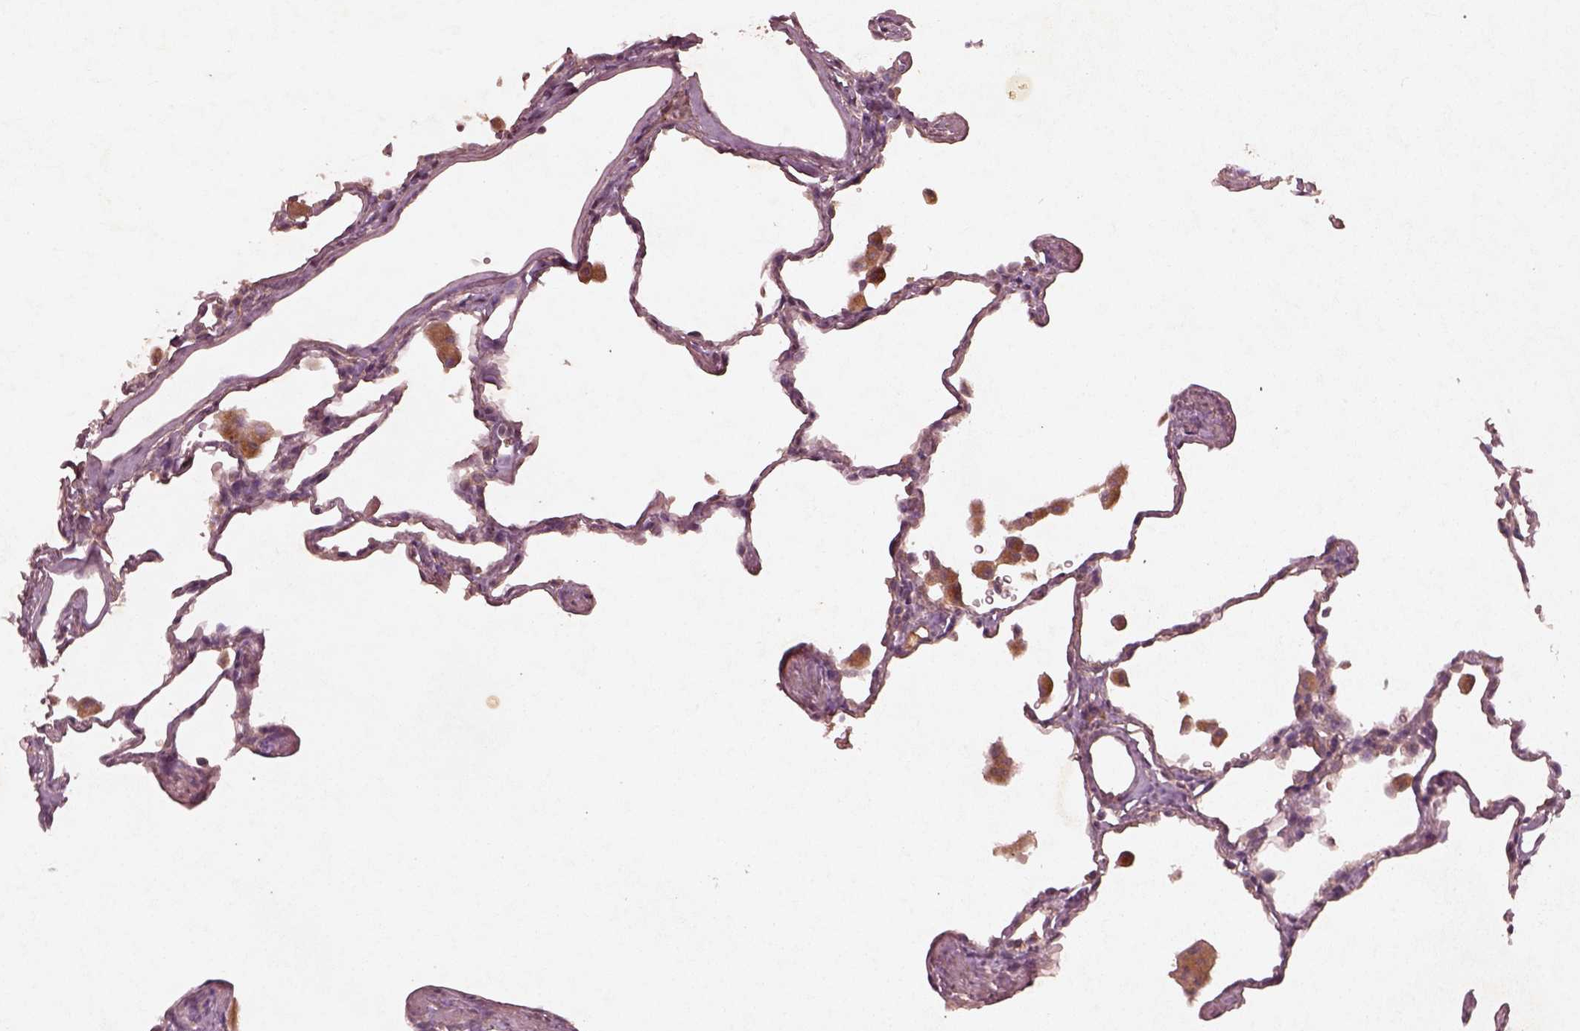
{"staining": {"intensity": "moderate", "quantity": "<25%", "location": "cytoplasmic/membranous"}, "tissue": "lung", "cell_type": "Alveolar cells", "image_type": "normal", "snomed": [{"axis": "morphology", "description": "Normal tissue, NOS"}, {"axis": "topography", "description": "Lung"}], "caption": "Immunohistochemistry (IHC) histopathology image of normal human lung stained for a protein (brown), which exhibits low levels of moderate cytoplasmic/membranous staining in about <25% of alveolar cells.", "gene": "FAM234A", "patient": {"sex": "female", "age": 47}}